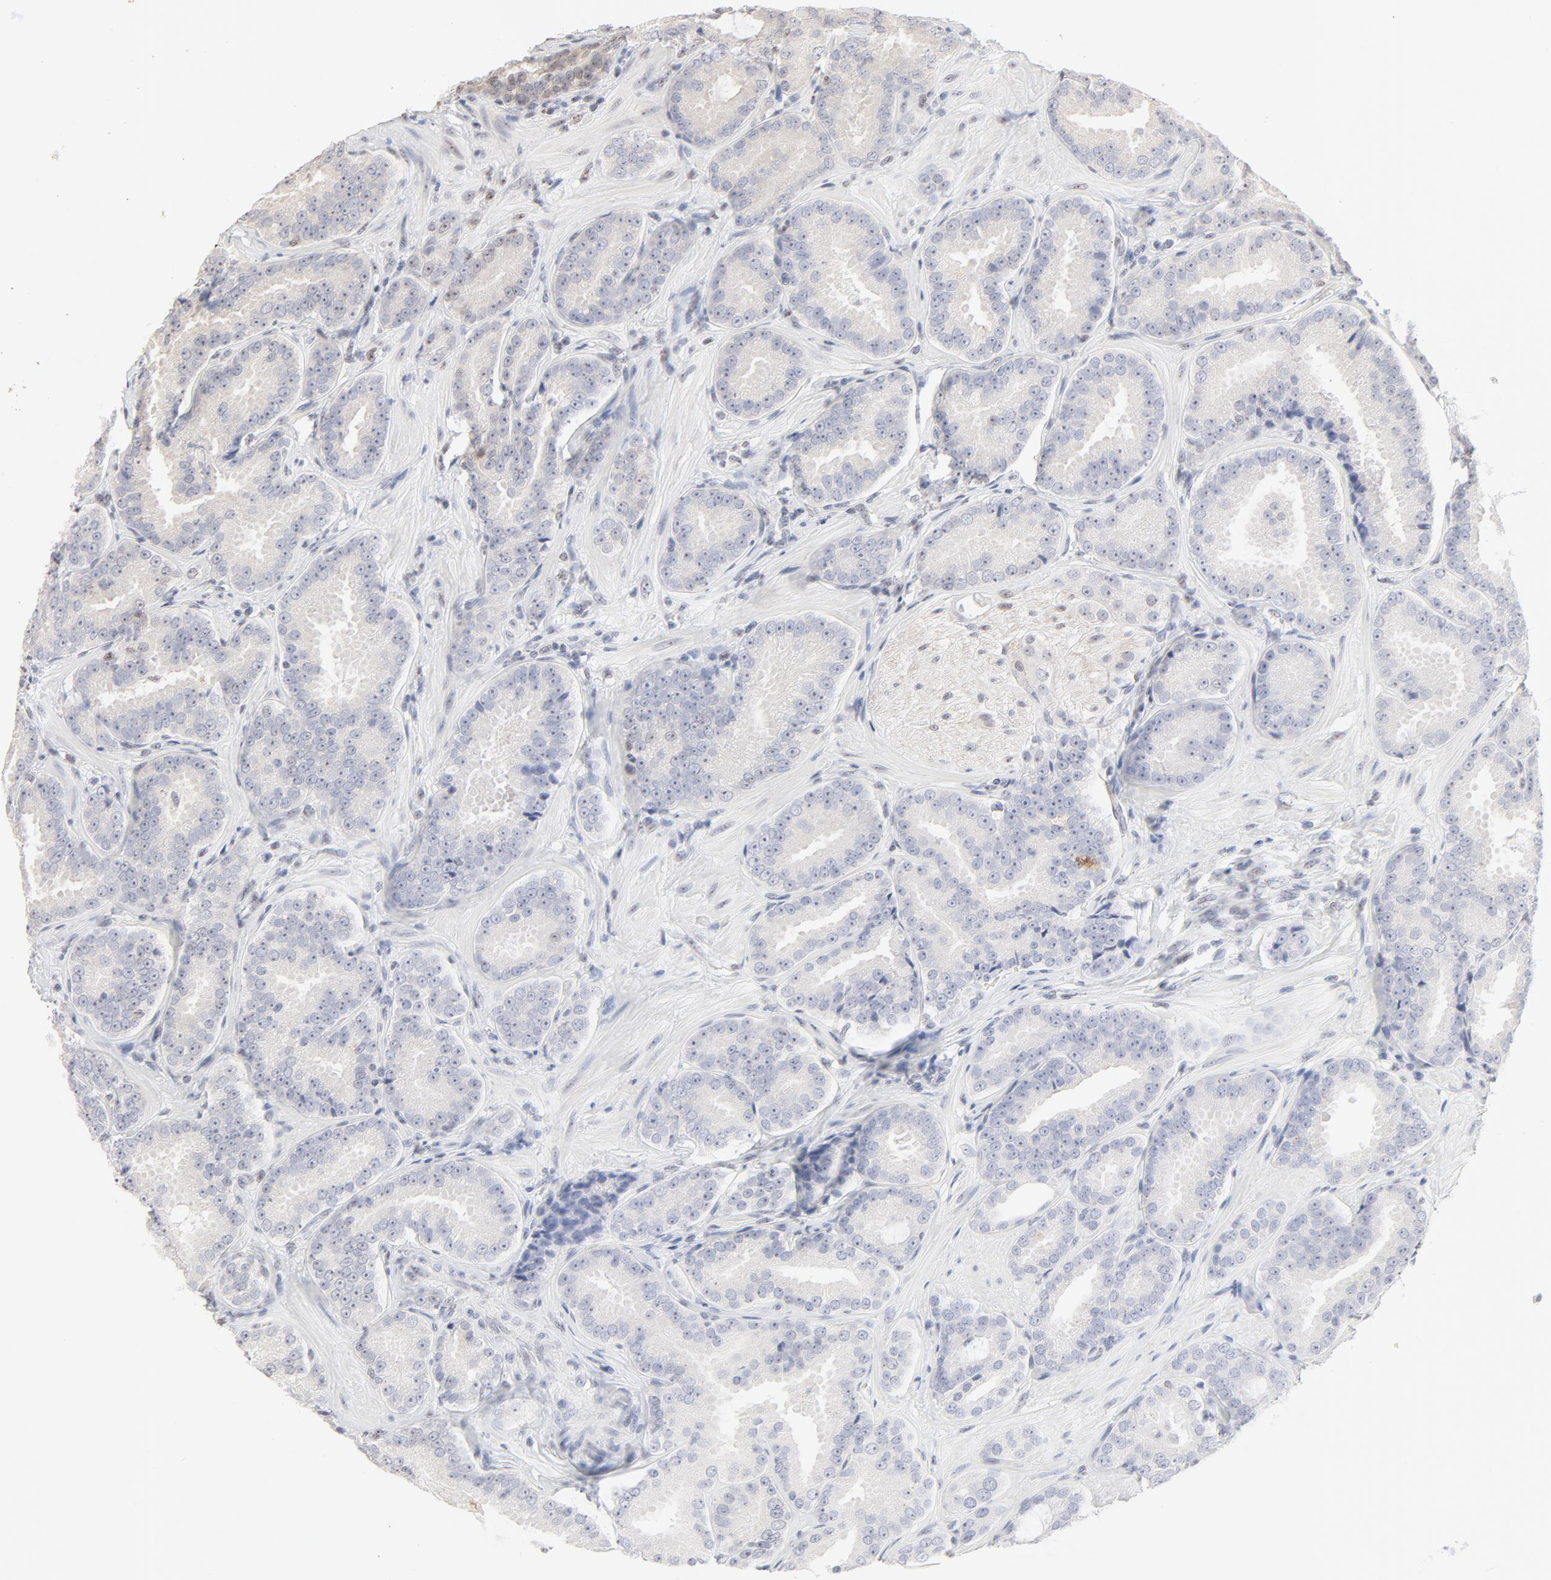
{"staining": {"intensity": "negative", "quantity": "none", "location": "none"}, "tissue": "prostate cancer", "cell_type": "Tumor cells", "image_type": "cancer", "snomed": [{"axis": "morphology", "description": "Adenocarcinoma, Low grade"}, {"axis": "topography", "description": "Prostate"}], "caption": "A photomicrograph of human prostate cancer (adenocarcinoma (low-grade)) is negative for staining in tumor cells.", "gene": "NFIL3", "patient": {"sex": "male", "age": 59}}